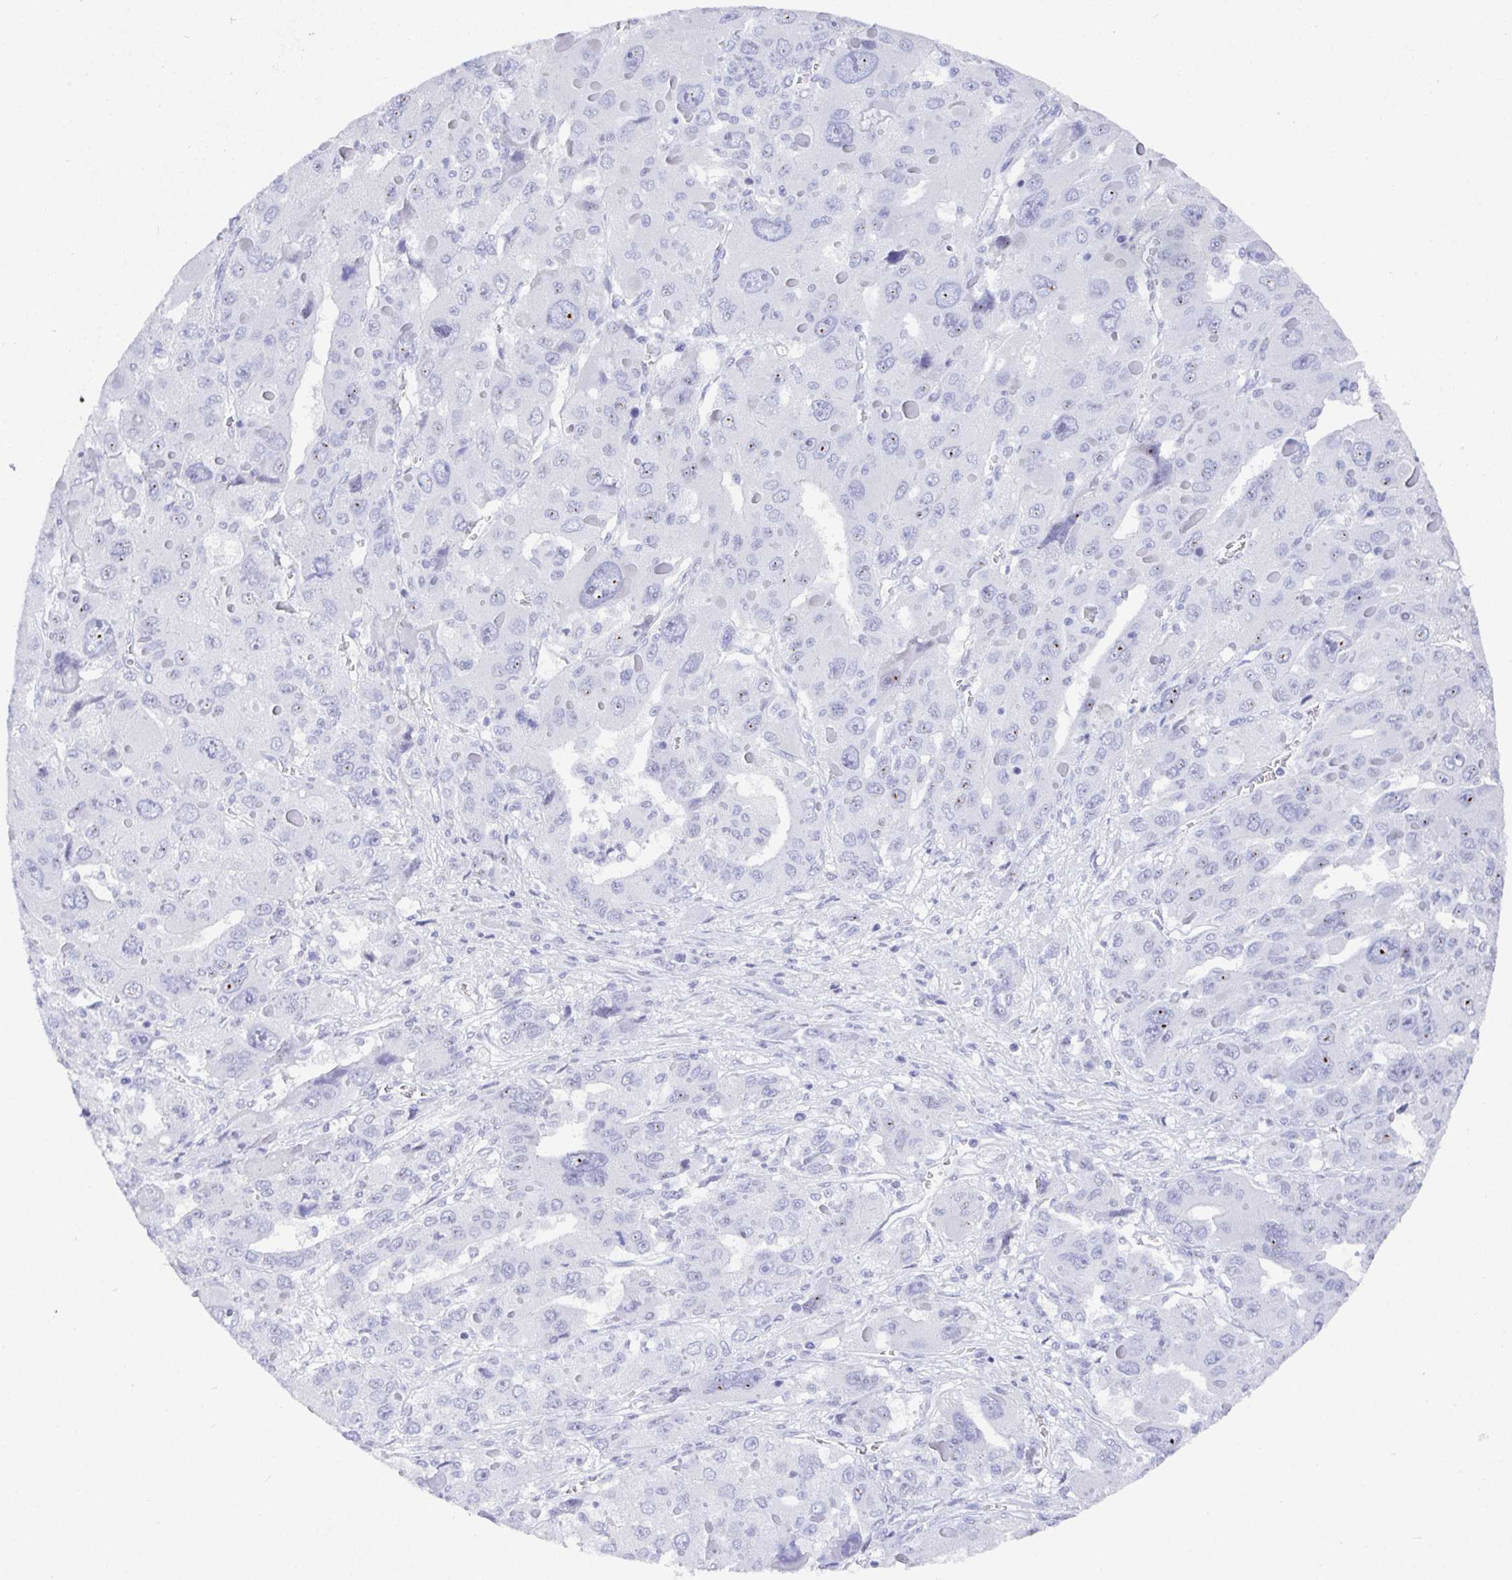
{"staining": {"intensity": "moderate", "quantity": "<25%", "location": "nuclear"}, "tissue": "liver cancer", "cell_type": "Tumor cells", "image_type": "cancer", "snomed": [{"axis": "morphology", "description": "Carcinoma, Hepatocellular, NOS"}, {"axis": "topography", "description": "Liver"}], "caption": "Moderate nuclear expression is appreciated in about <25% of tumor cells in hepatocellular carcinoma (liver).", "gene": "TMEM241", "patient": {"sex": "female", "age": 41}}